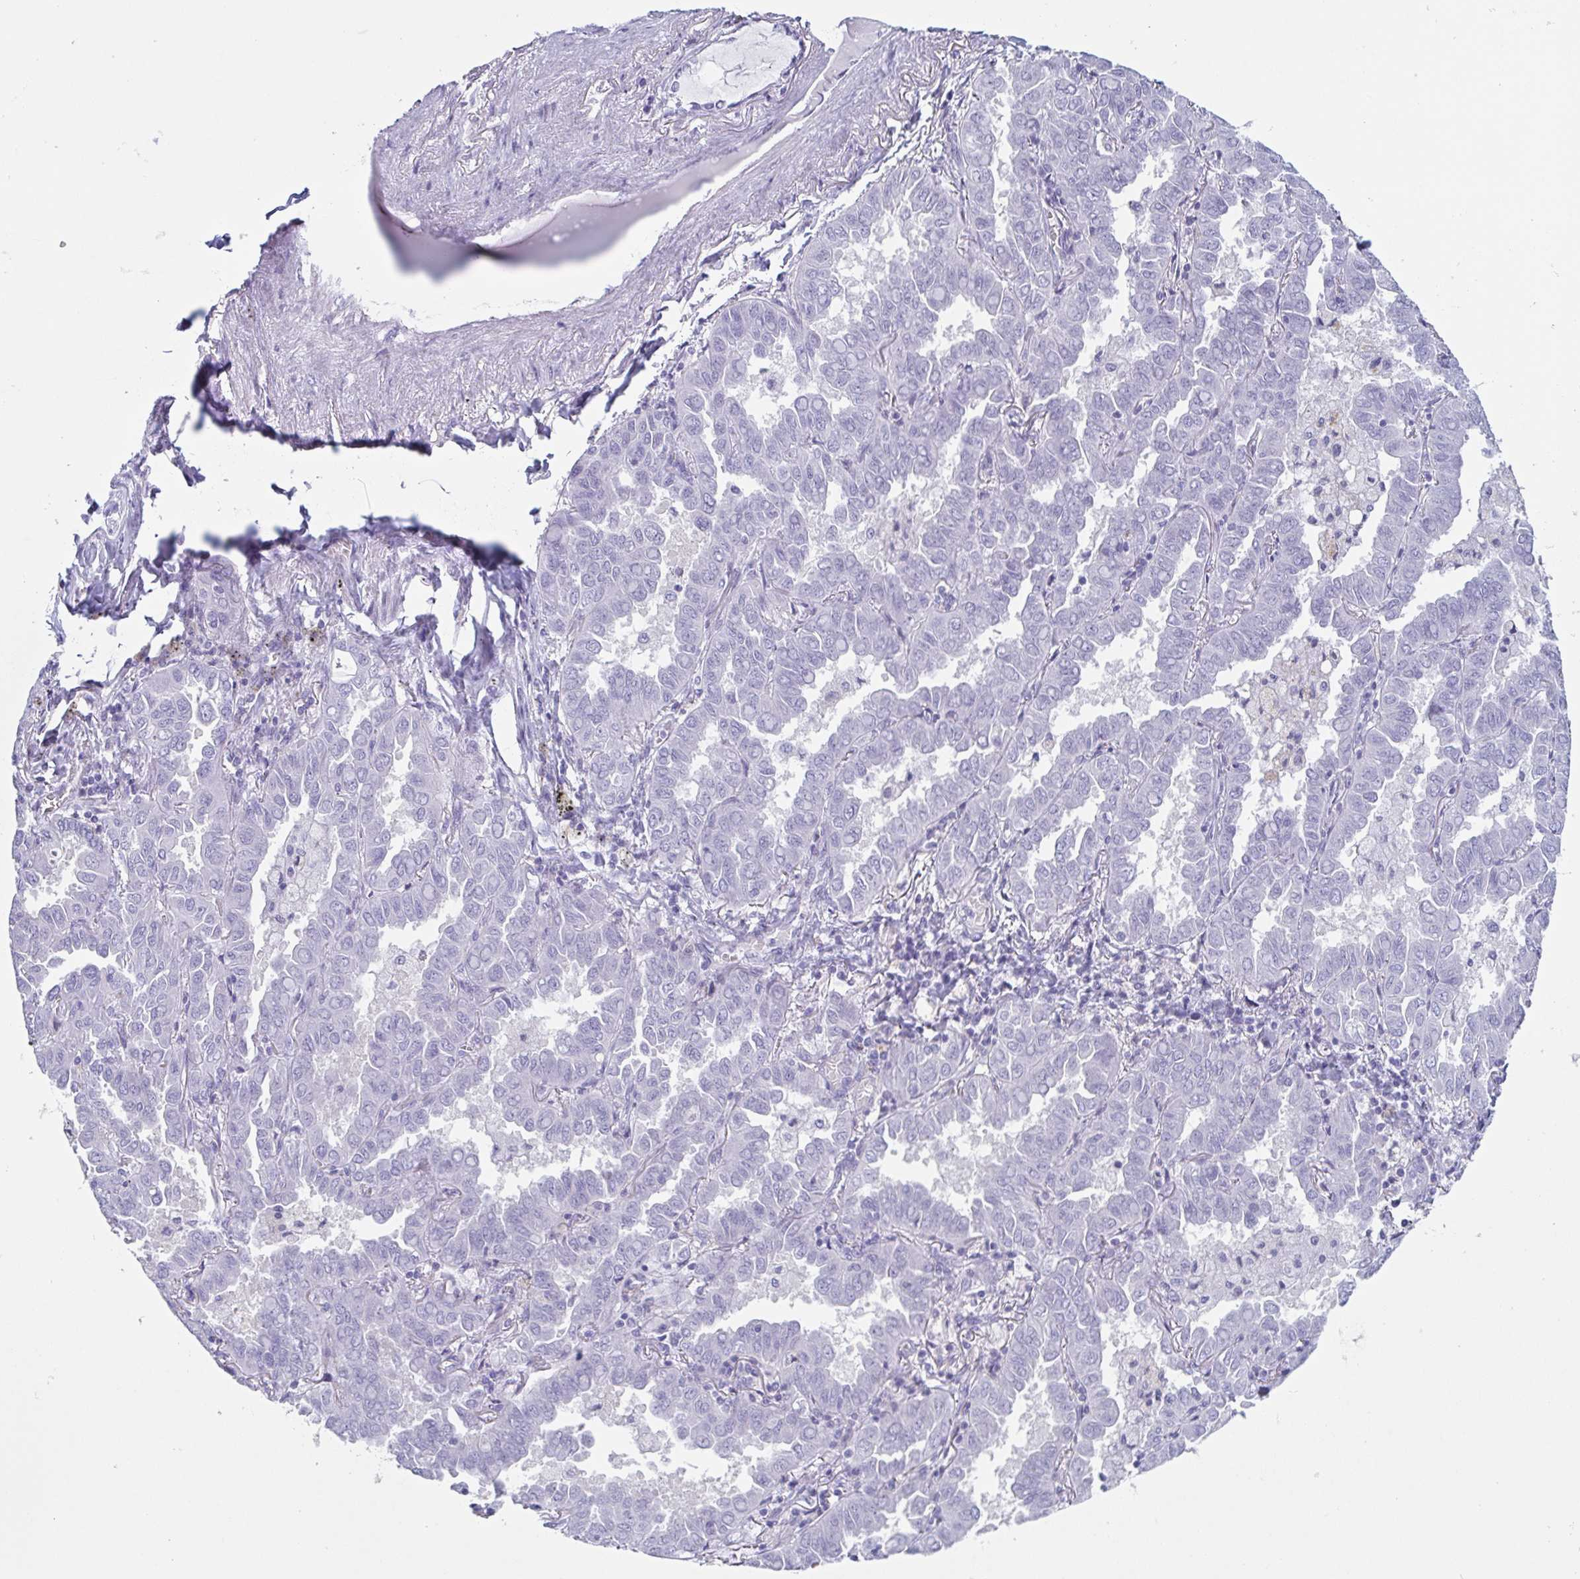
{"staining": {"intensity": "negative", "quantity": "none", "location": "none"}, "tissue": "lung cancer", "cell_type": "Tumor cells", "image_type": "cancer", "snomed": [{"axis": "morphology", "description": "Adenocarcinoma, NOS"}, {"axis": "topography", "description": "Lung"}], "caption": "DAB (3,3'-diaminobenzidine) immunohistochemical staining of adenocarcinoma (lung) shows no significant staining in tumor cells.", "gene": "TAGLN3", "patient": {"sex": "male", "age": 64}}